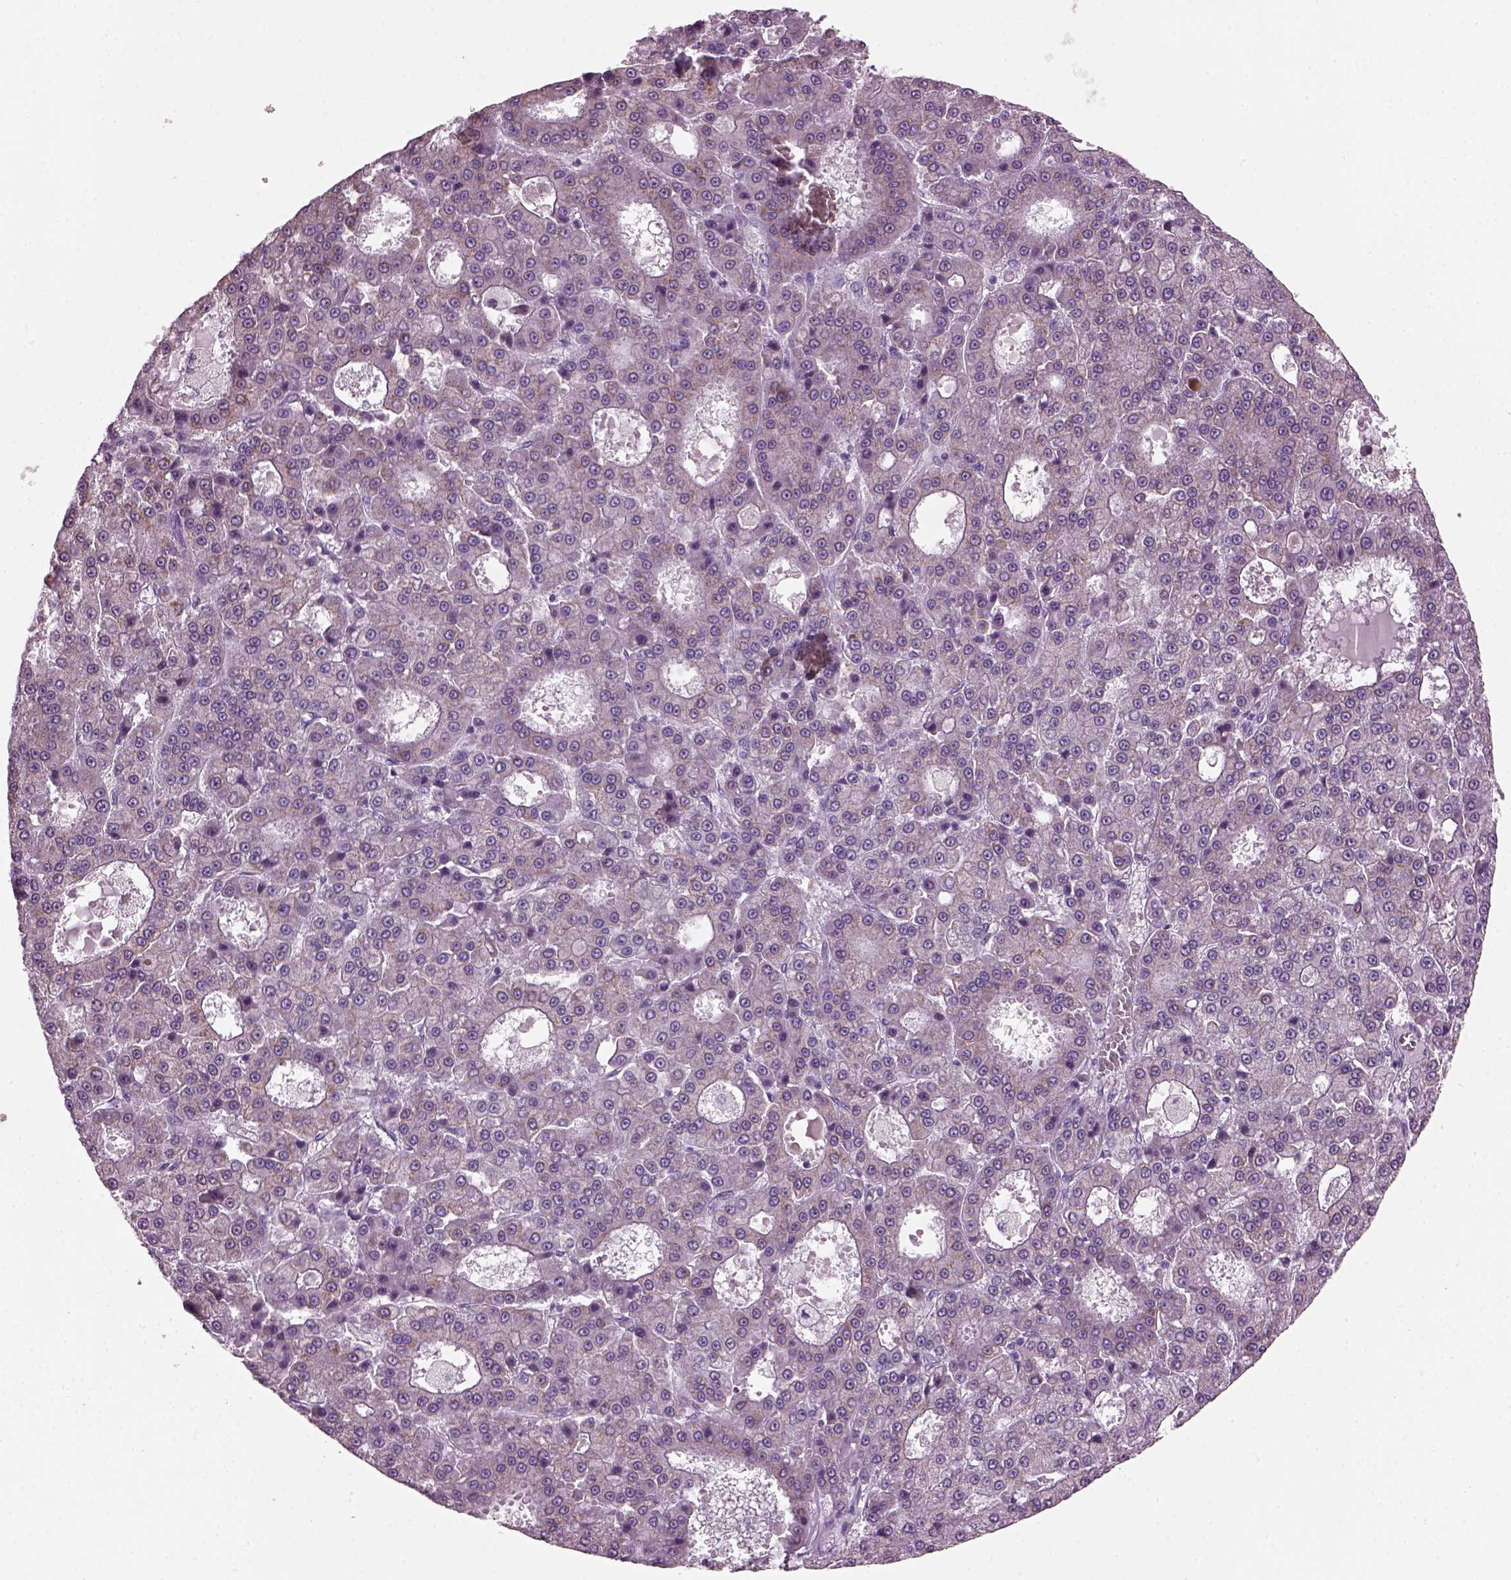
{"staining": {"intensity": "weak", "quantity": ">75%", "location": "cytoplasmic/membranous"}, "tissue": "liver cancer", "cell_type": "Tumor cells", "image_type": "cancer", "snomed": [{"axis": "morphology", "description": "Carcinoma, Hepatocellular, NOS"}, {"axis": "topography", "description": "Liver"}], "caption": "Immunohistochemical staining of human liver hepatocellular carcinoma reveals low levels of weak cytoplasmic/membranous protein expression in approximately >75% of tumor cells.", "gene": "PRR9", "patient": {"sex": "male", "age": 70}}